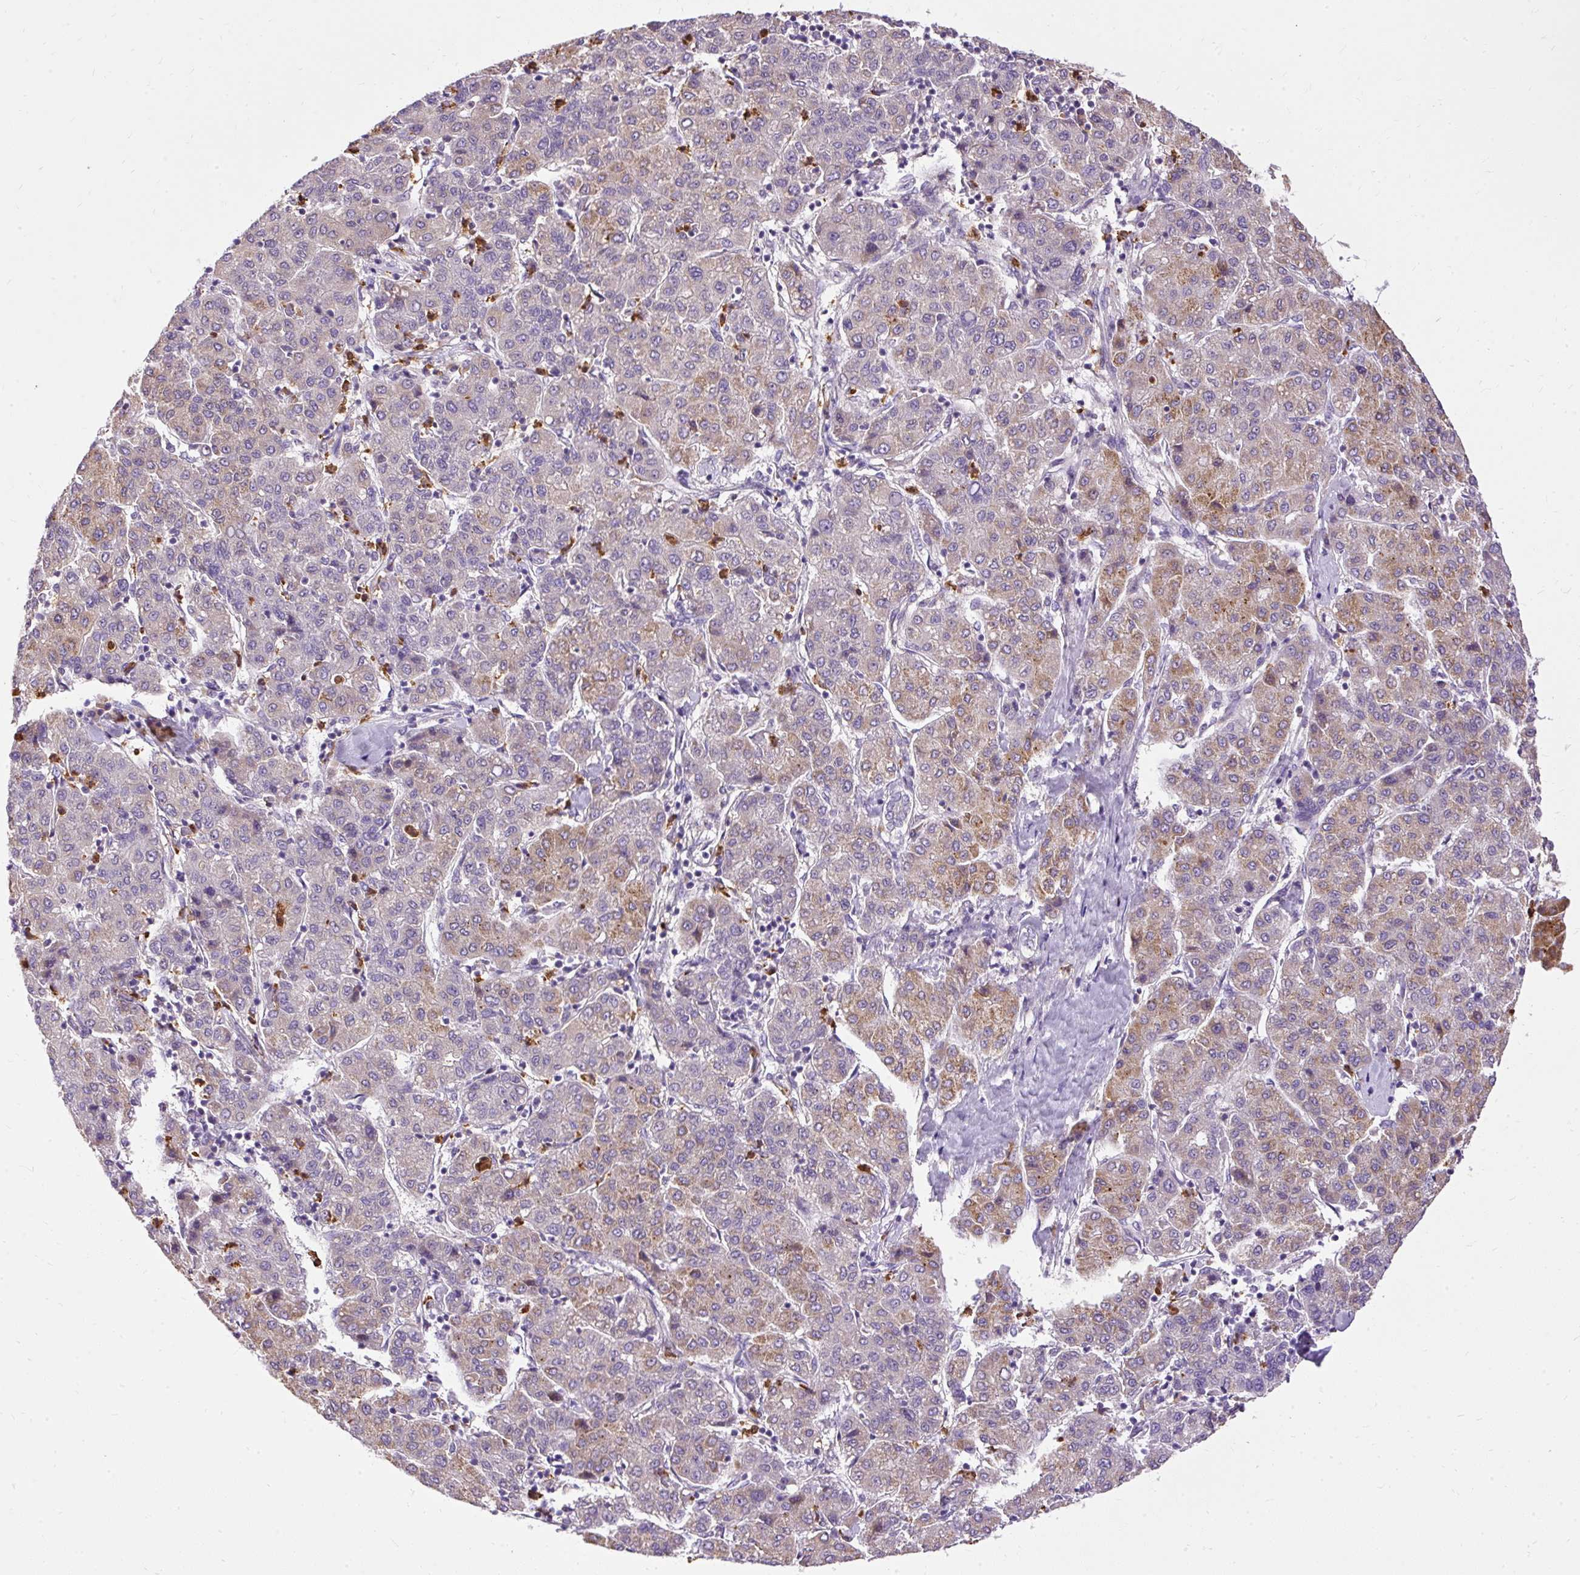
{"staining": {"intensity": "moderate", "quantity": "25%-75%", "location": "cytoplasmic/membranous"}, "tissue": "liver cancer", "cell_type": "Tumor cells", "image_type": "cancer", "snomed": [{"axis": "morphology", "description": "Carcinoma, Hepatocellular, NOS"}, {"axis": "topography", "description": "Liver"}], "caption": "Human liver cancer (hepatocellular carcinoma) stained for a protein (brown) demonstrates moderate cytoplasmic/membranous positive positivity in approximately 25%-75% of tumor cells.", "gene": "CTTNBP2", "patient": {"sex": "male", "age": 65}}